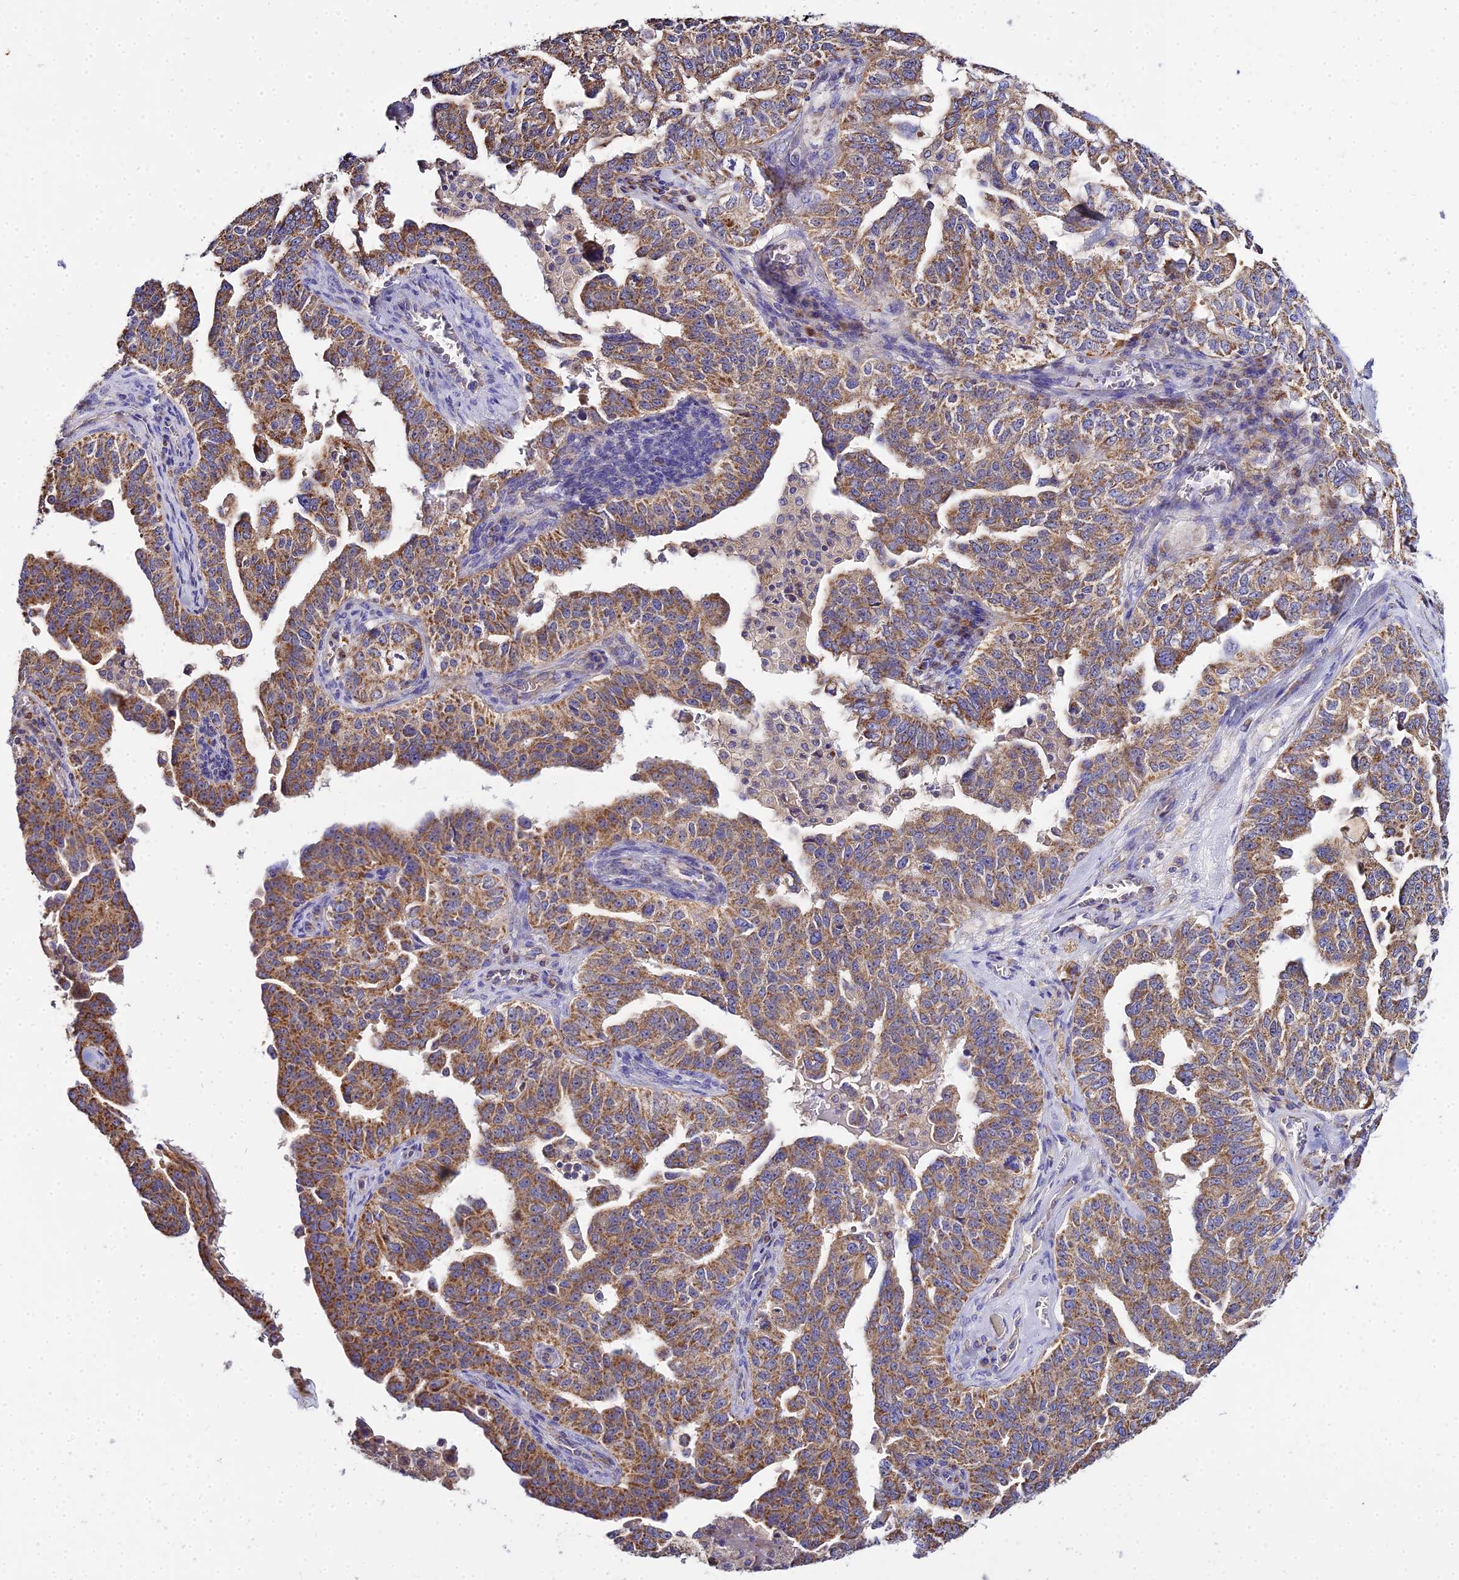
{"staining": {"intensity": "moderate", "quantity": ">75%", "location": "cytoplasmic/membranous"}, "tissue": "ovarian cancer", "cell_type": "Tumor cells", "image_type": "cancer", "snomed": [{"axis": "morphology", "description": "Carcinoma, endometroid"}, {"axis": "topography", "description": "Ovary"}], "caption": "Protein analysis of endometroid carcinoma (ovarian) tissue reveals moderate cytoplasmic/membranous staining in about >75% of tumor cells.", "gene": "TYW5", "patient": {"sex": "female", "age": 62}}